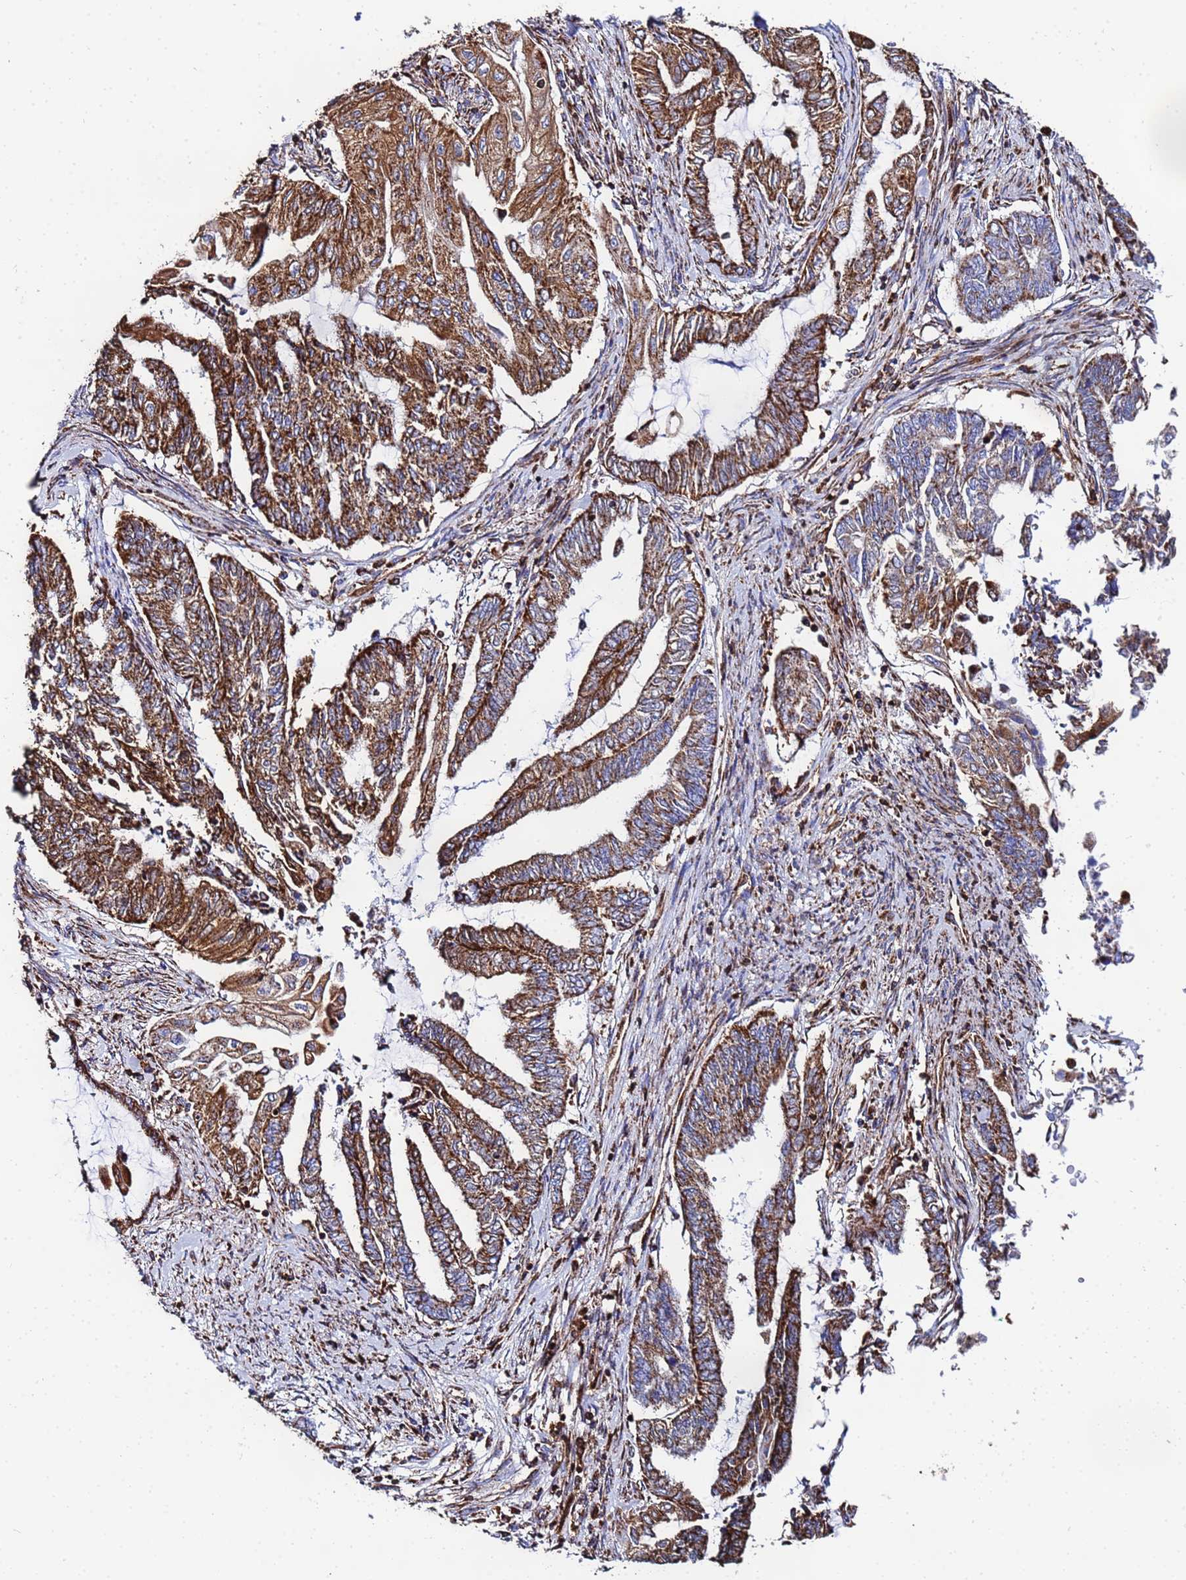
{"staining": {"intensity": "strong", "quantity": ">75%", "location": "cytoplasmic/membranous"}, "tissue": "endometrial cancer", "cell_type": "Tumor cells", "image_type": "cancer", "snomed": [{"axis": "morphology", "description": "Adenocarcinoma, NOS"}, {"axis": "topography", "description": "Uterus"}, {"axis": "topography", "description": "Endometrium"}], "caption": "Immunohistochemistry (IHC) (DAB (3,3'-diaminobenzidine)) staining of endometrial cancer demonstrates strong cytoplasmic/membranous protein staining in about >75% of tumor cells. (Brightfield microscopy of DAB IHC at high magnification).", "gene": "GLUD1", "patient": {"sex": "female", "age": 70}}